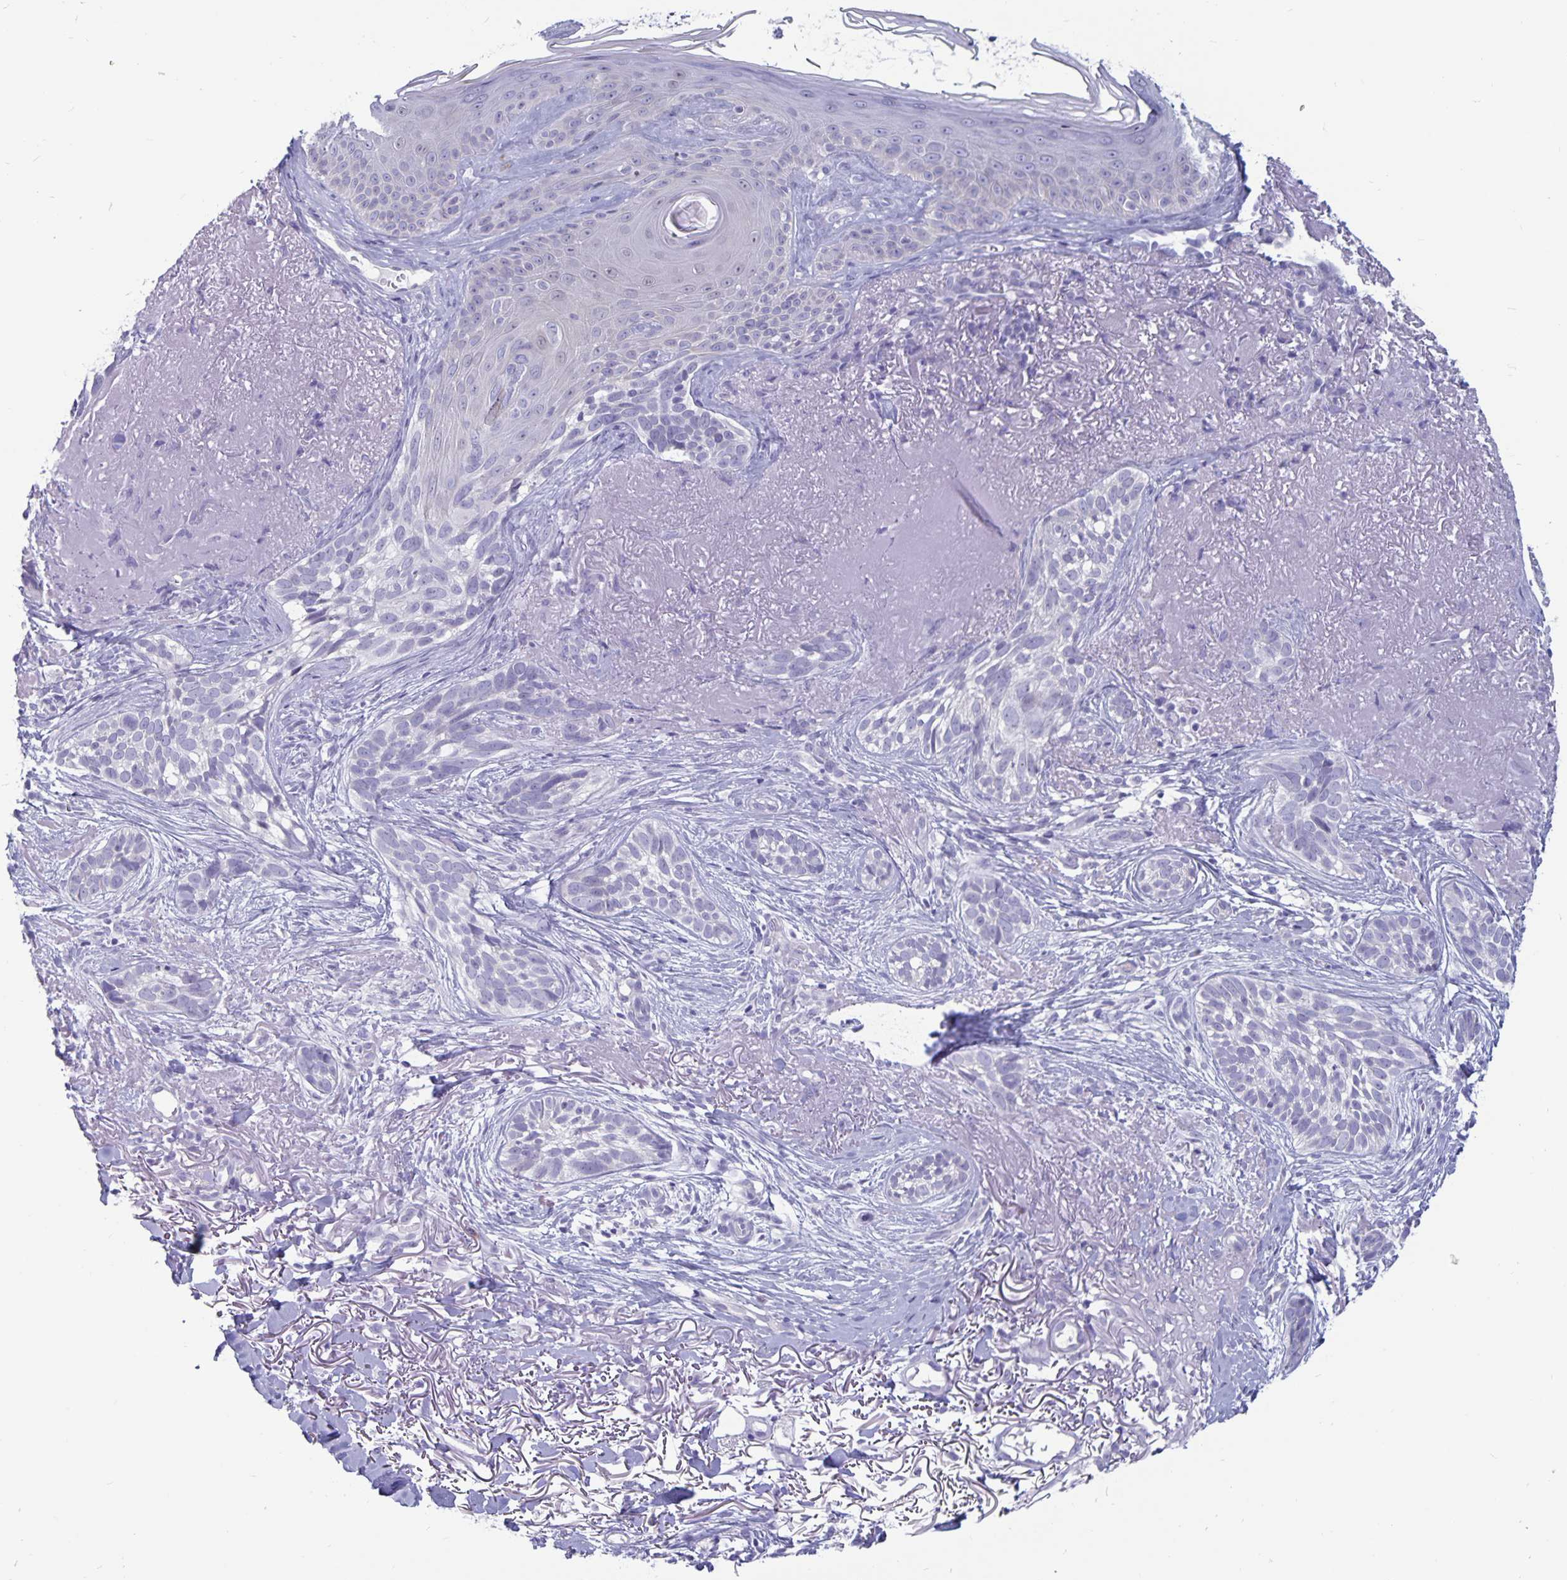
{"staining": {"intensity": "negative", "quantity": "none", "location": "none"}, "tissue": "skin cancer", "cell_type": "Tumor cells", "image_type": "cancer", "snomed": [{"axis": "morphology", "description": "Basal cell carcinoma"}, {"axis": "morphology", "description": "BCC, high aggressive"}, {"axis": "topography", "description": "Skin"}], "caption": "Skin cancer (basal cell carcinoma) was stained to show a protein in brown. There is no significant staining in tumor cells.", "gene": "PLCB3", "patient": {"sex": "female", "age": 86}}